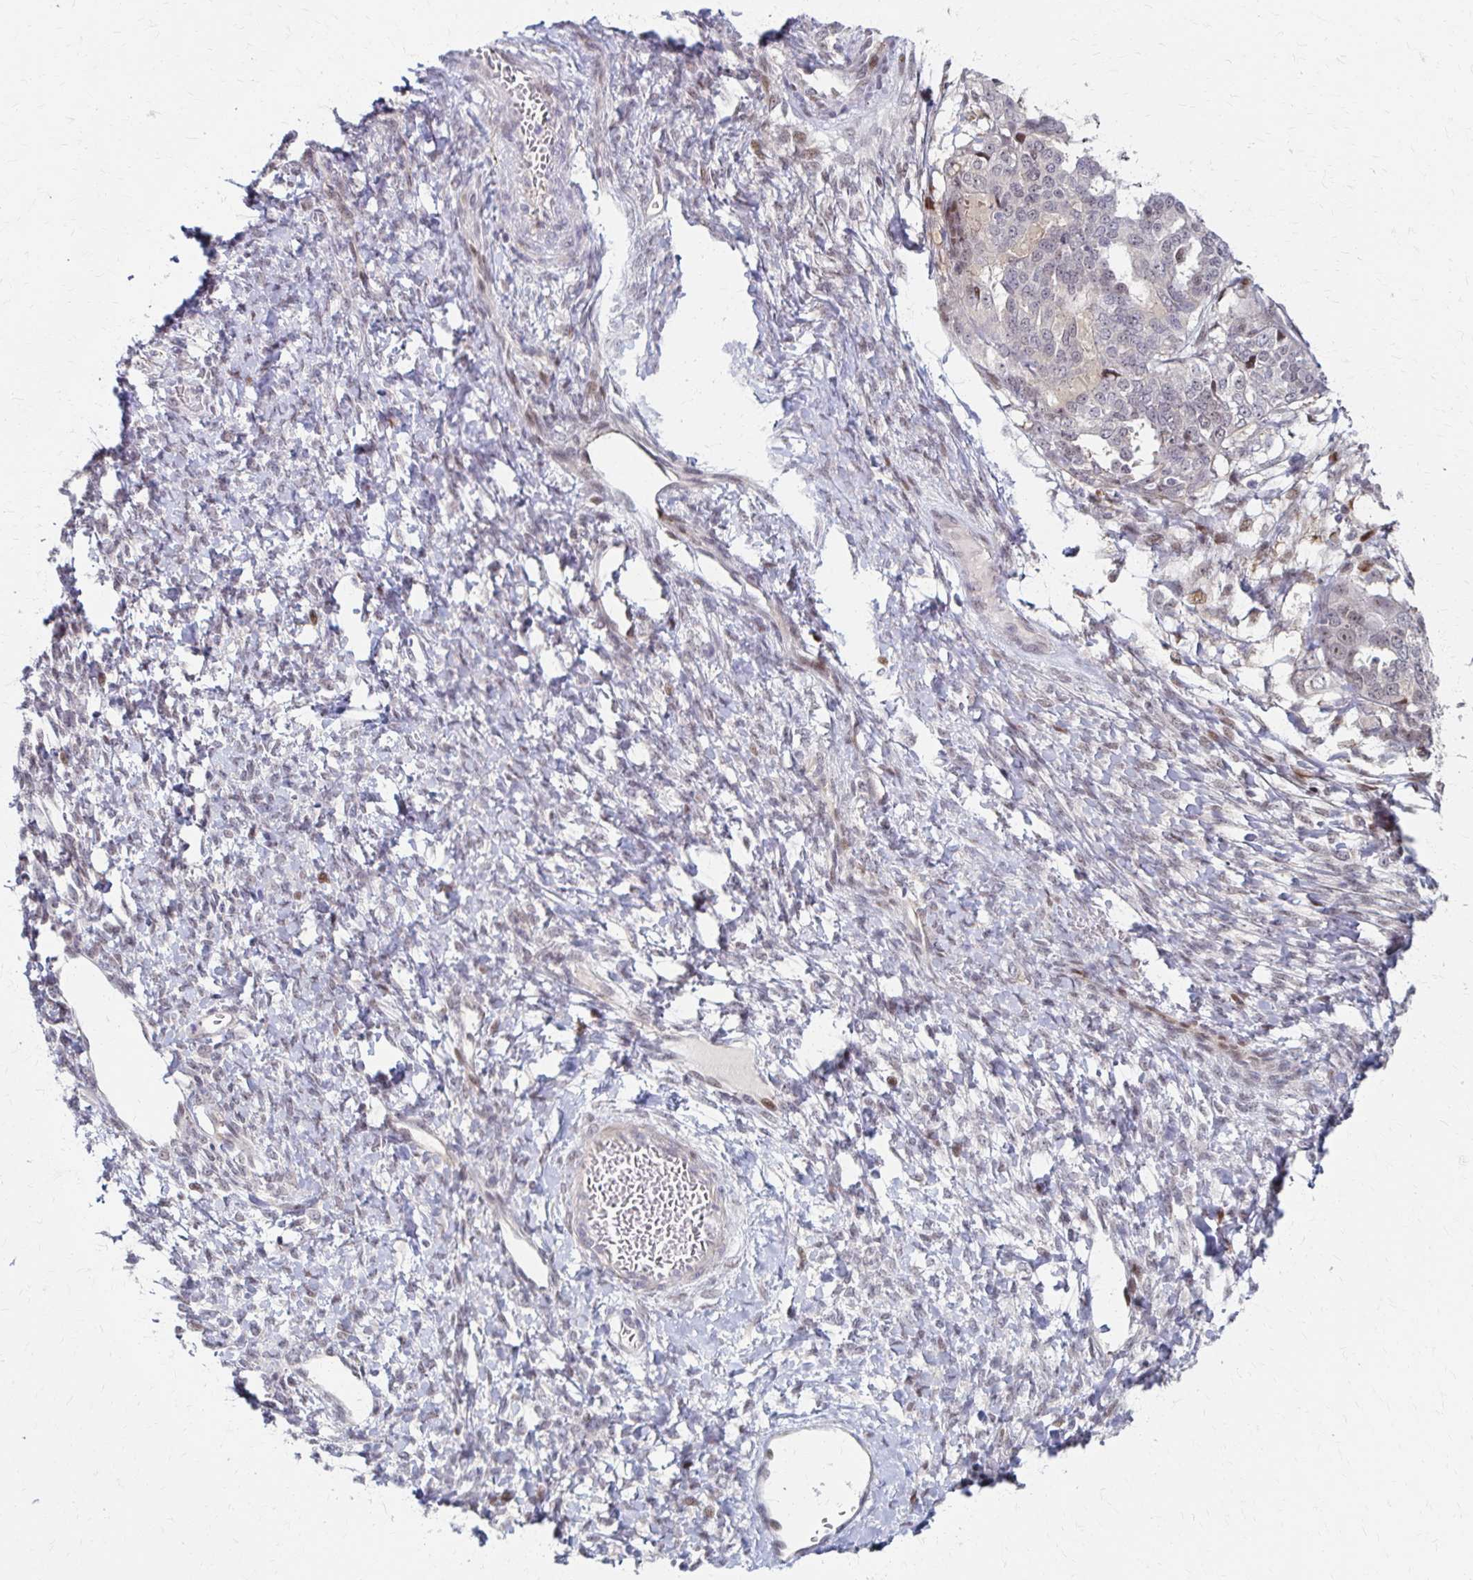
{"staining": {"intensity": "weak", "quantity": "25%-75%", "location": "nuclear"}, "tissue": "ovarian cancer", "cell_type": "Tumor cells", "image_type": "cancer", "snomed": [{"axis": "morphology", "description": "Cystadenocarcinoma, serous, NOS"}, {"axis": "topography", "description": "Ovary"}], "caption": "The photomicrograph exhibits a brown stain indicating the presence of a protein in the nuclear of tumor cells in ovarian serous cystadenocarcinoma. Nuclei are stained in blue.", "gene": "PSMD7", "patient": {"sex": "female", "age": 53}}